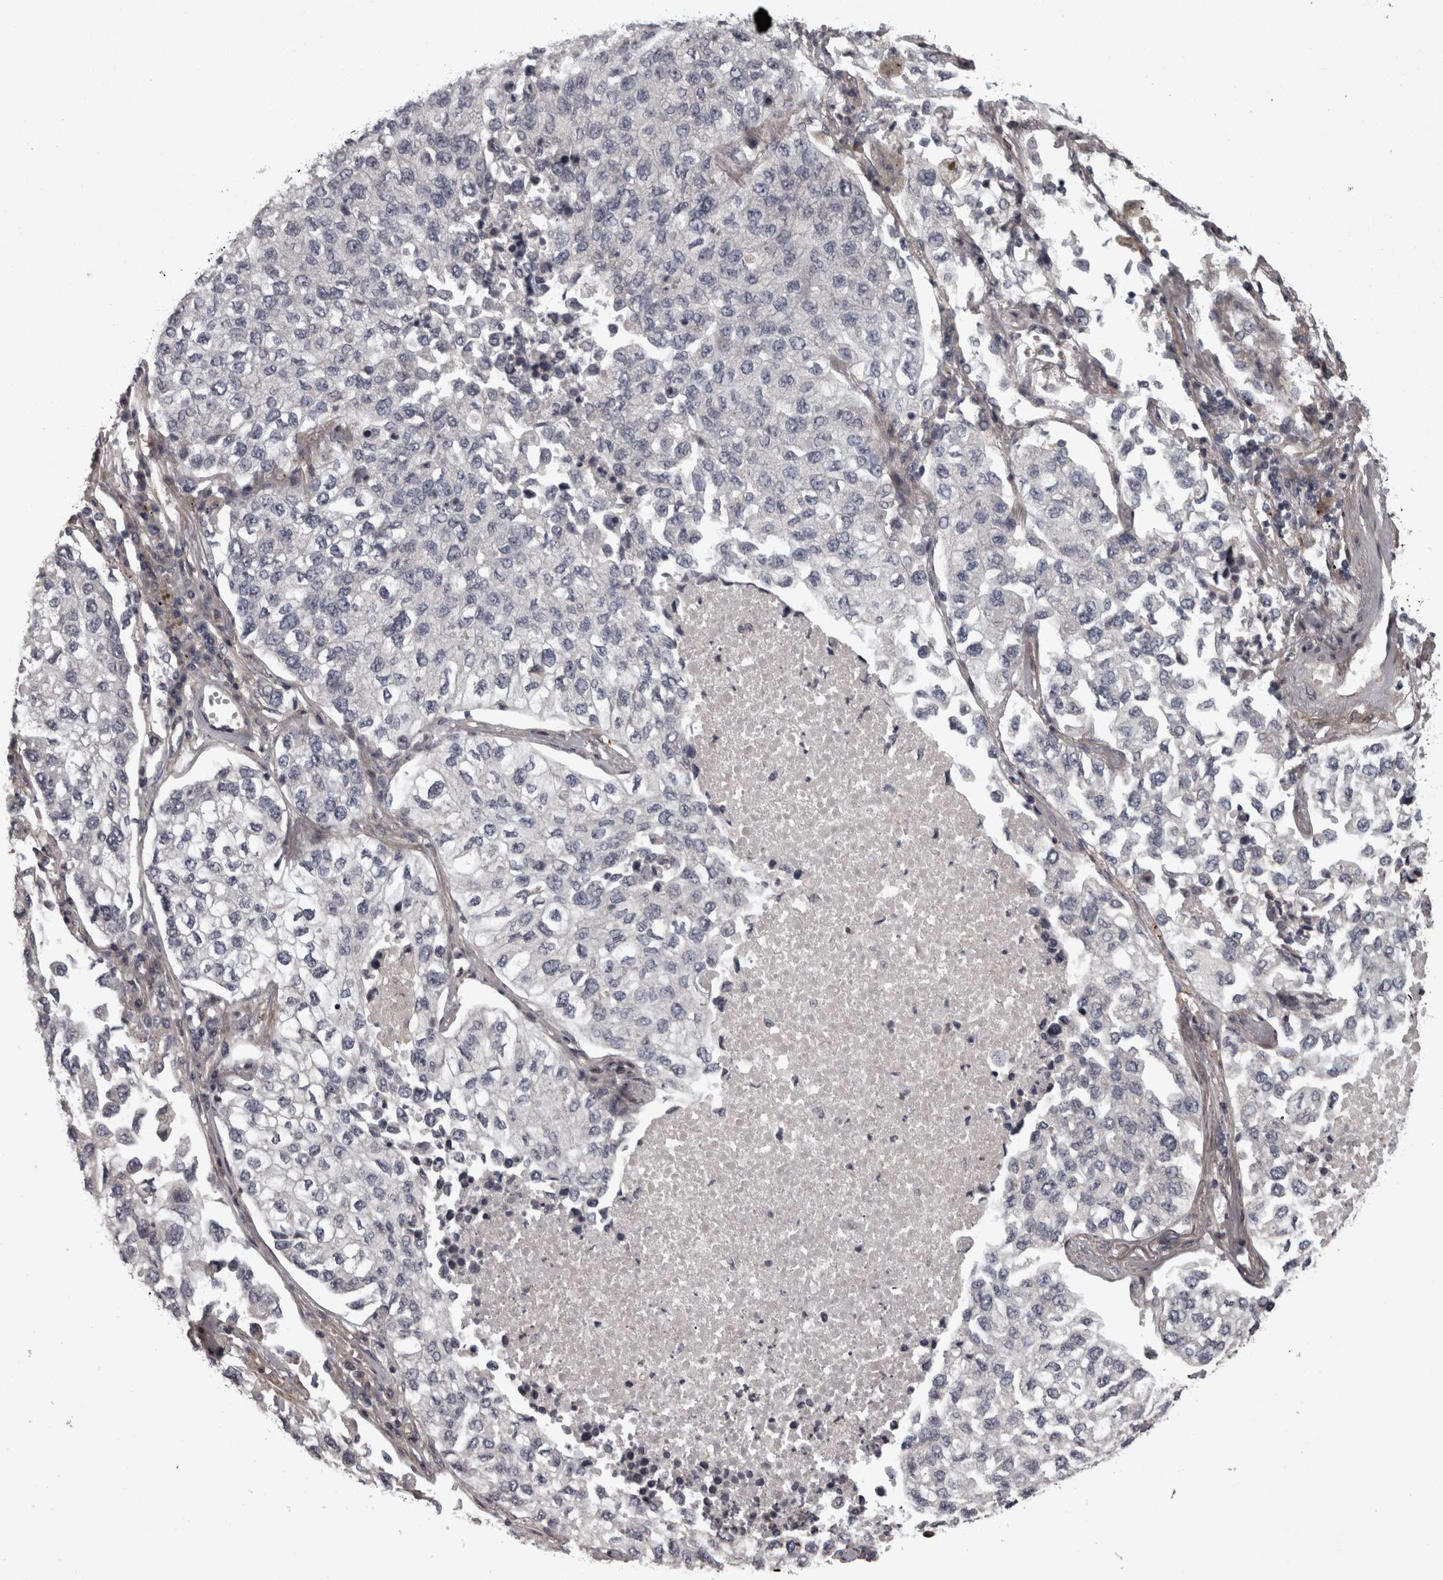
{"staining": {"intensity": "negative", "quantity": "none", "location": "none"}, "tissue": "lung cancer", "cell_type": "Tumor cells", "image_type": "cancer", "snomed": [{"axis": "morphology", "description": "Adenocarcinoma, NOS"}, {"axis": "topography", "description": "Lung"}], "caption": "IHC micrograph of lung cancer stained for a protein (brown), which reveals no expression in tumor cells.", "gene": "RSU1", "patient": {"sex": "male", "age": 63}}